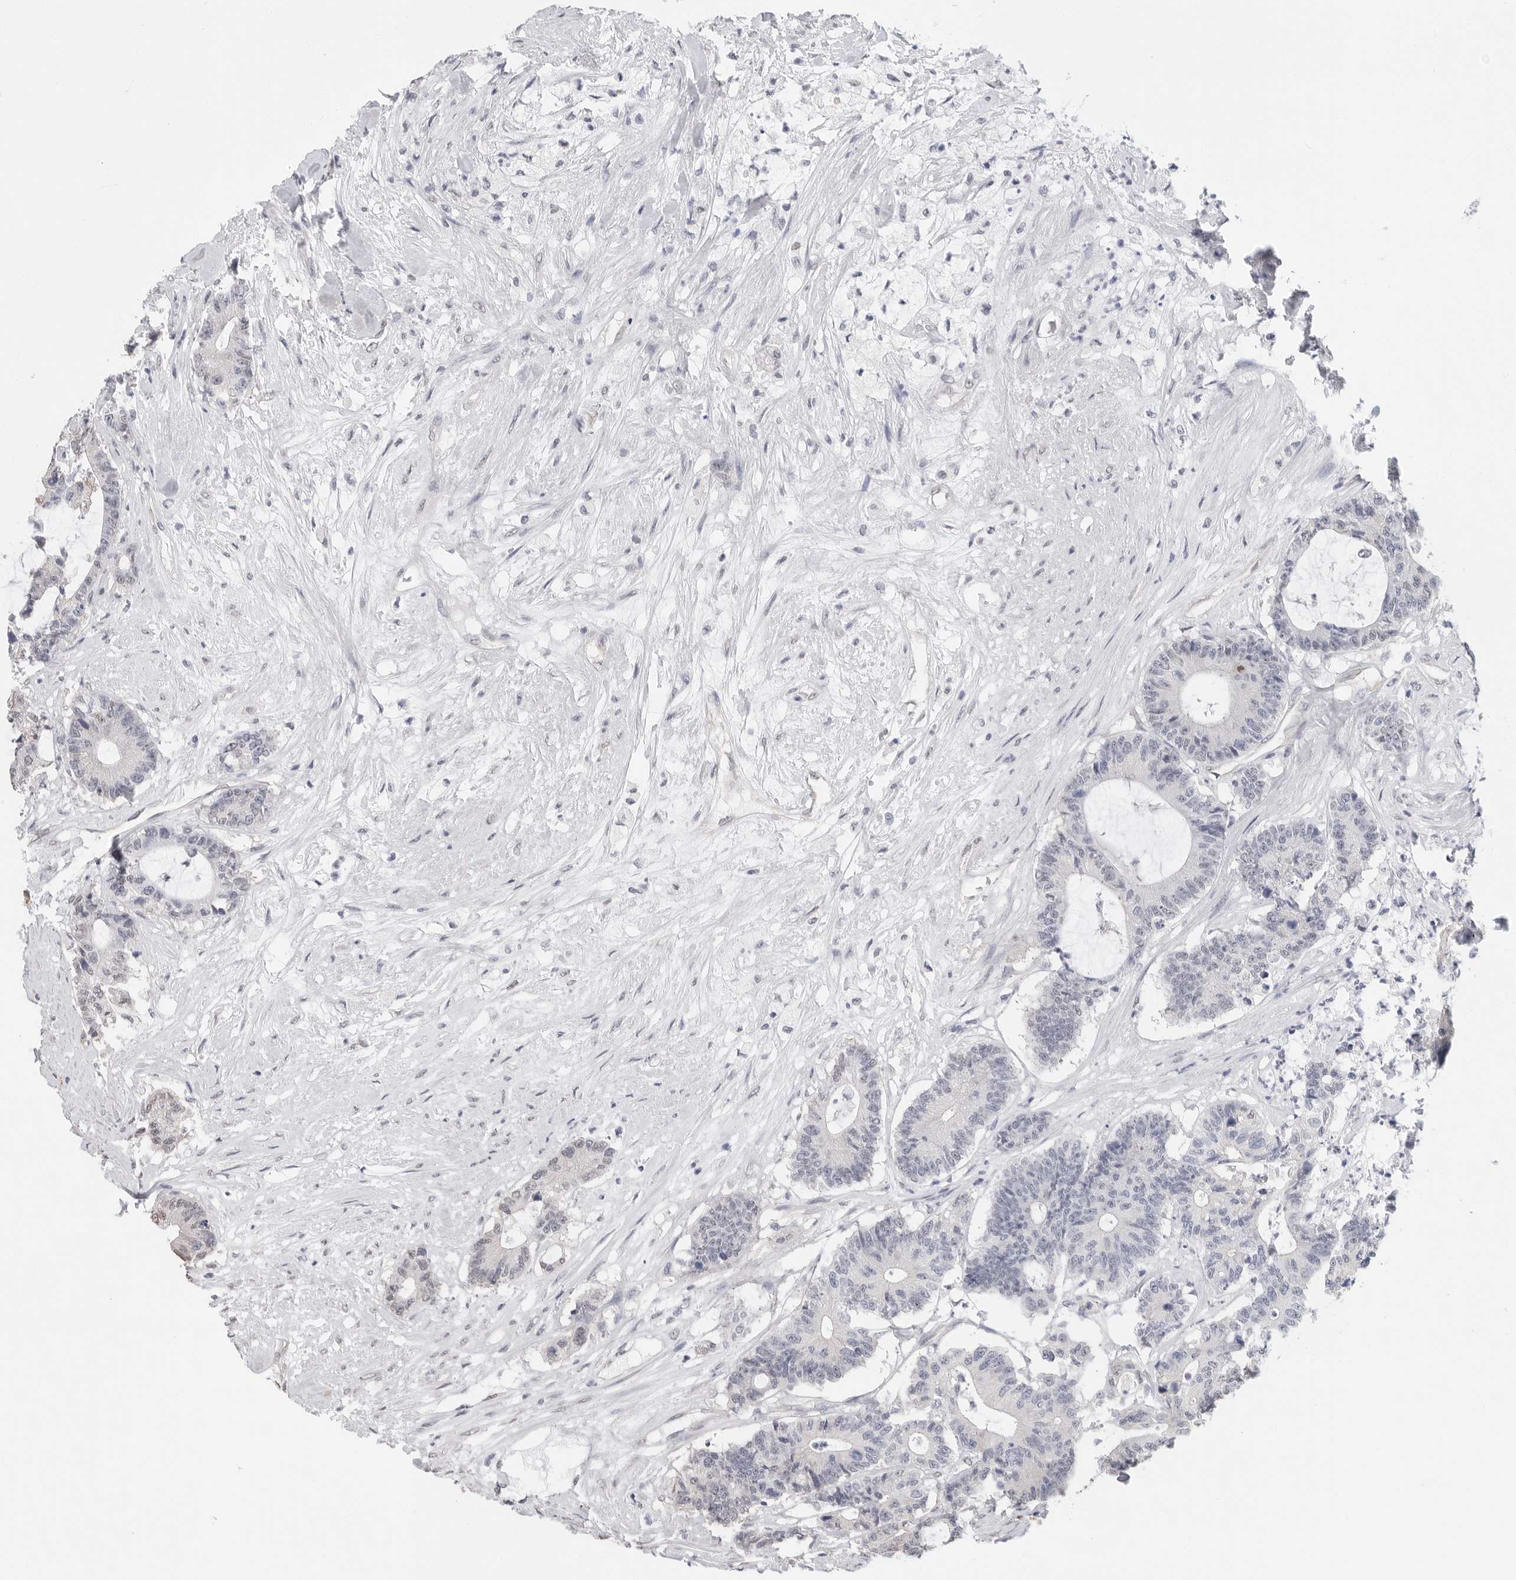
{"staining": {"intensity": "negative", "quantity": "none", "location": "none"}, "tissue": "colorectal cancer", "cell_type": "Tumor cells", "image_type": "cancer", "snomed": [{"axis": "morphology", "description": "Adenocarcinoma, NOS"}, {"axis": "topography", "description": "Colon"}], "caption": "This is an IHC photomicrograph of human colorectal cancer (adenocarcinoma). There is no positivity in tumor cells.", "gene": "ARHGEF10", "patient": {"sex": "female", "age": 84}}